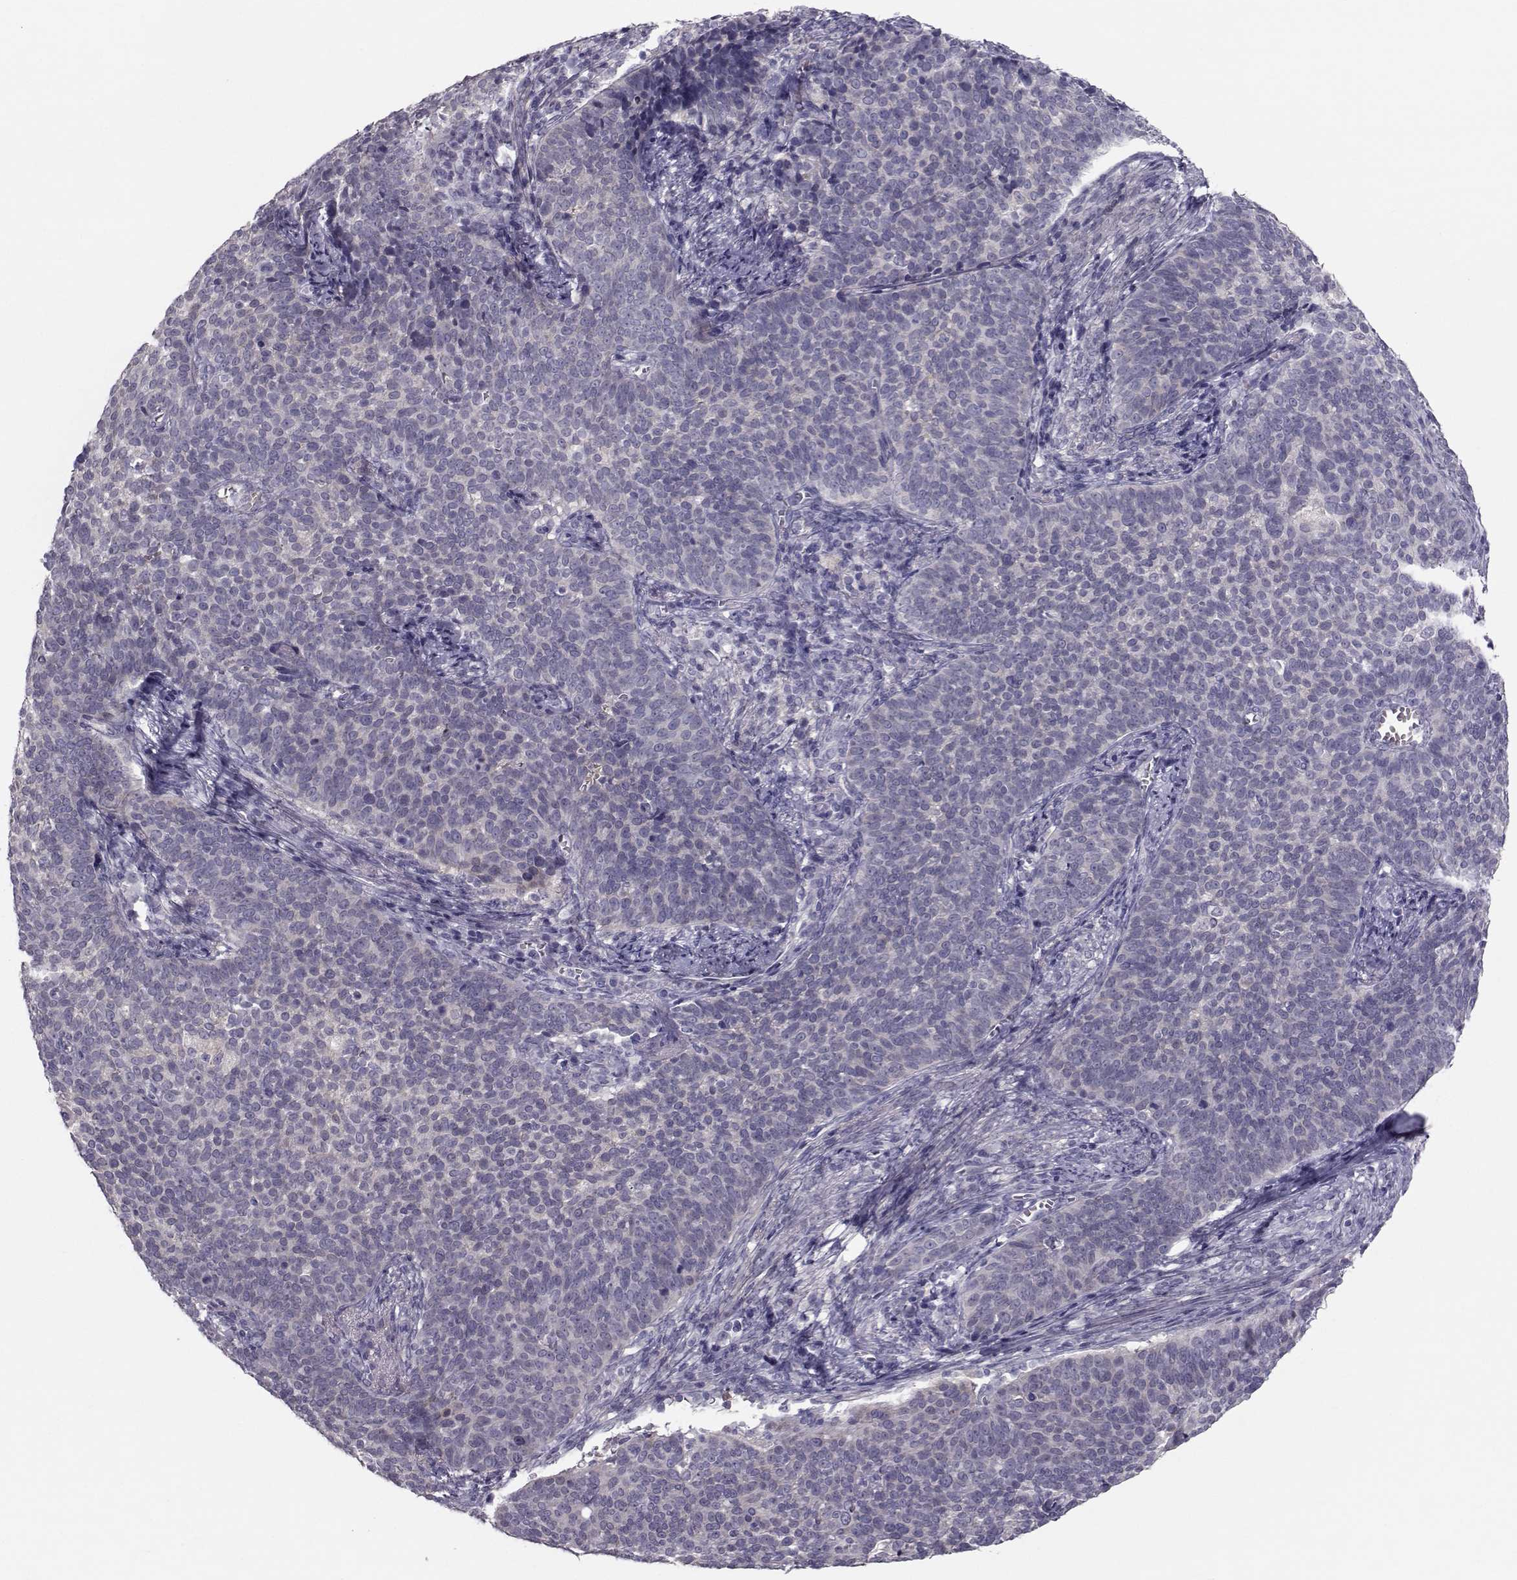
{"staining": {"intensity": "negative", "quantity": "none", "location": "none"}, "tissue": "cervical cancer", "cell_type": "Tumor cells", "image_type": "cancer", "snomed": [{"axis": "morphology", "description": "Squamous cell carcinoma, NOS"}, {"axis": "topography", "description": "Cervix"}], "caption": "IHC histopathology image of neoplastic tissue: human cervical cancer (squamous cell carcinoma) stained with DAB (3,3'-diaminobenzidine) exhibits no significant protein positivity in tumor cells.", "gene": "GARIN3", "patient": {"sex": "female", "age": 39}}